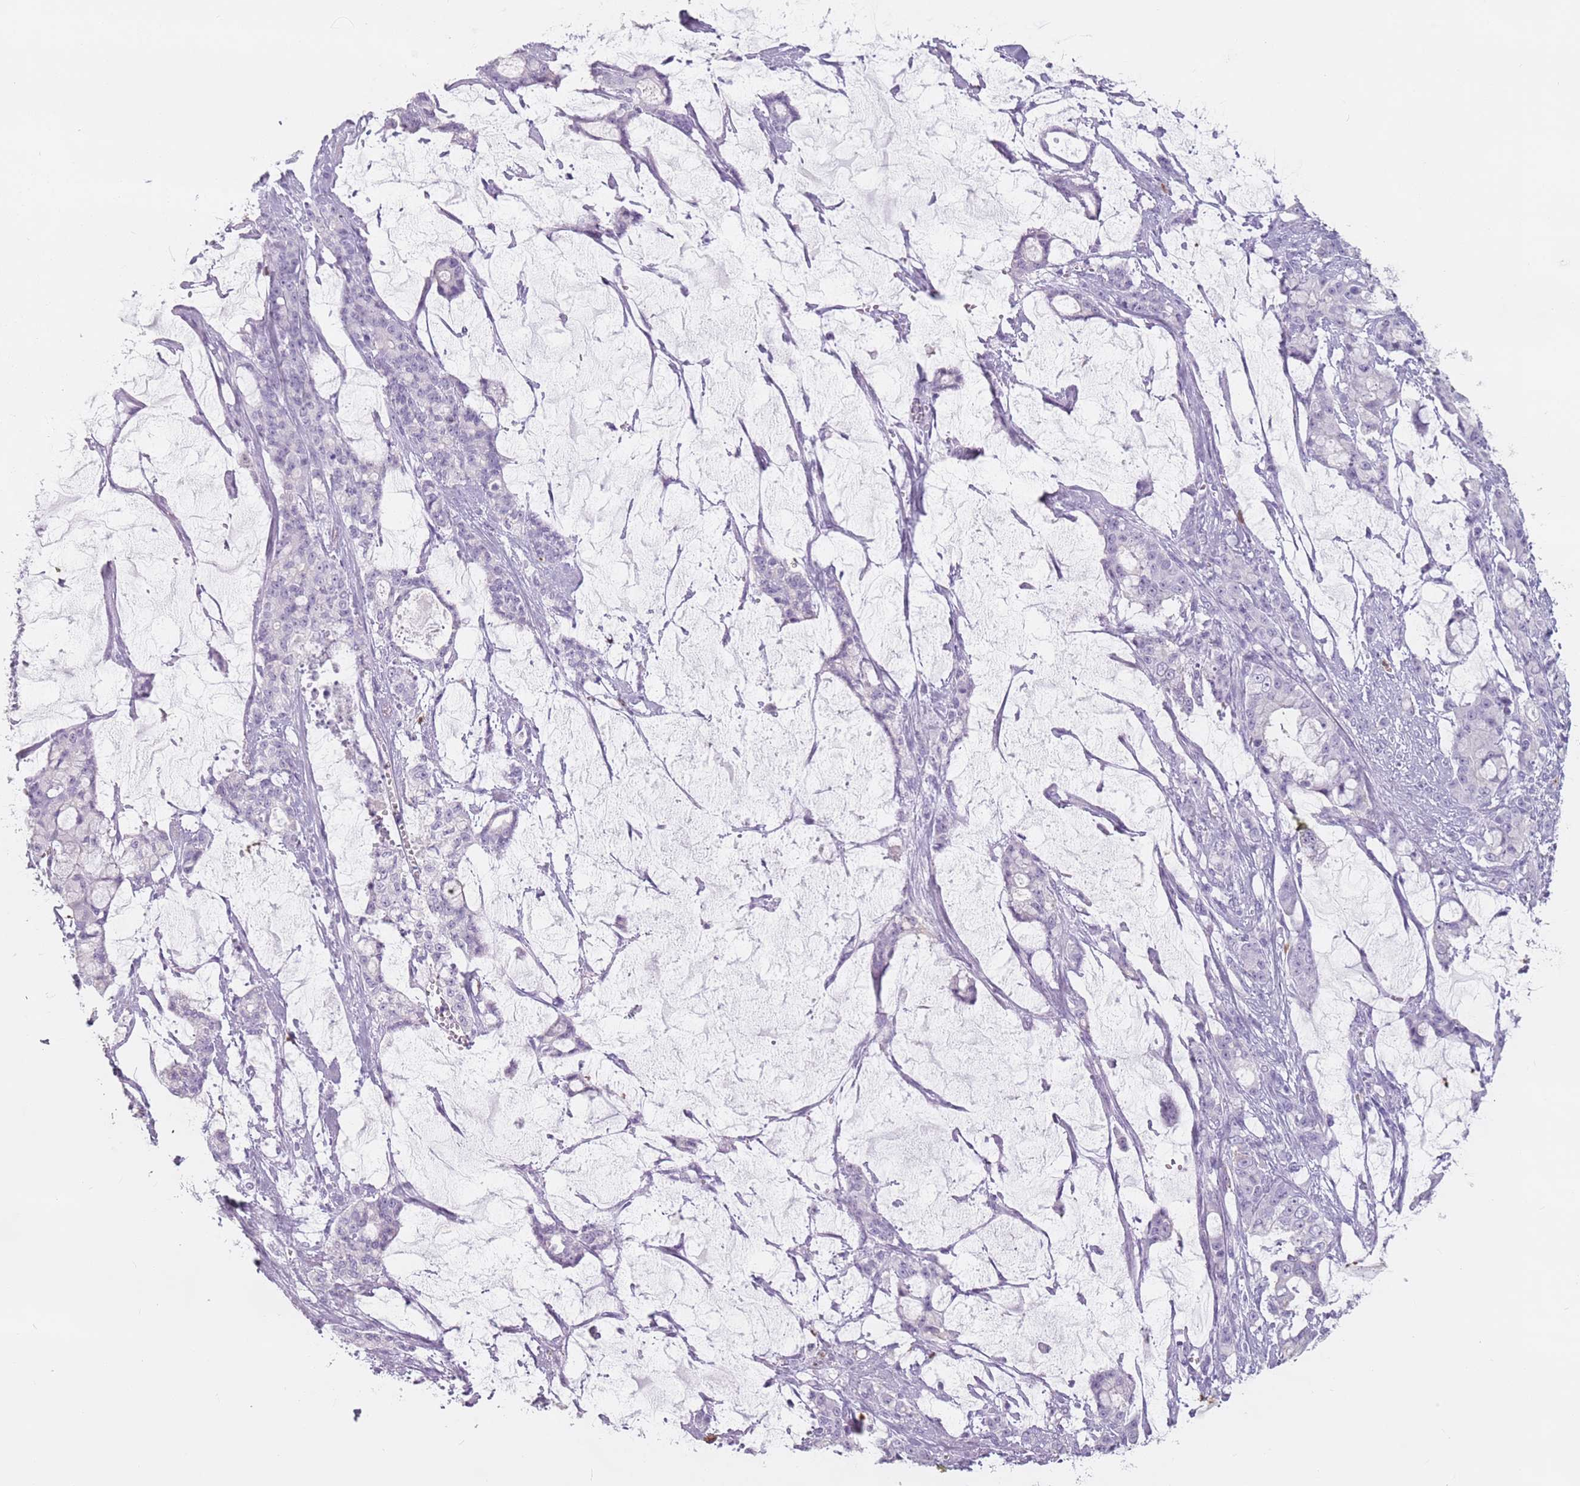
{"staining": {"intensity": "negative", "quantity": "none", "location": "none"}, "tissue": "pancreatic cancer", "cell_type": "Tumor cells", "image_type": "cancer", "snomed": [{"axis": "morphology", "description": "Adenocarcinoma, NOS"}, {"axis": "topography", "description": "Pancreas"}], "caption": "The immunohistochemistry (IHC) micrograph has no significant staining in tumor cells of pancreatic cancer (adenocarcinoma) tissue.", "gene": "ZNF584", "patient": {"sex": "female", "age": 73}}